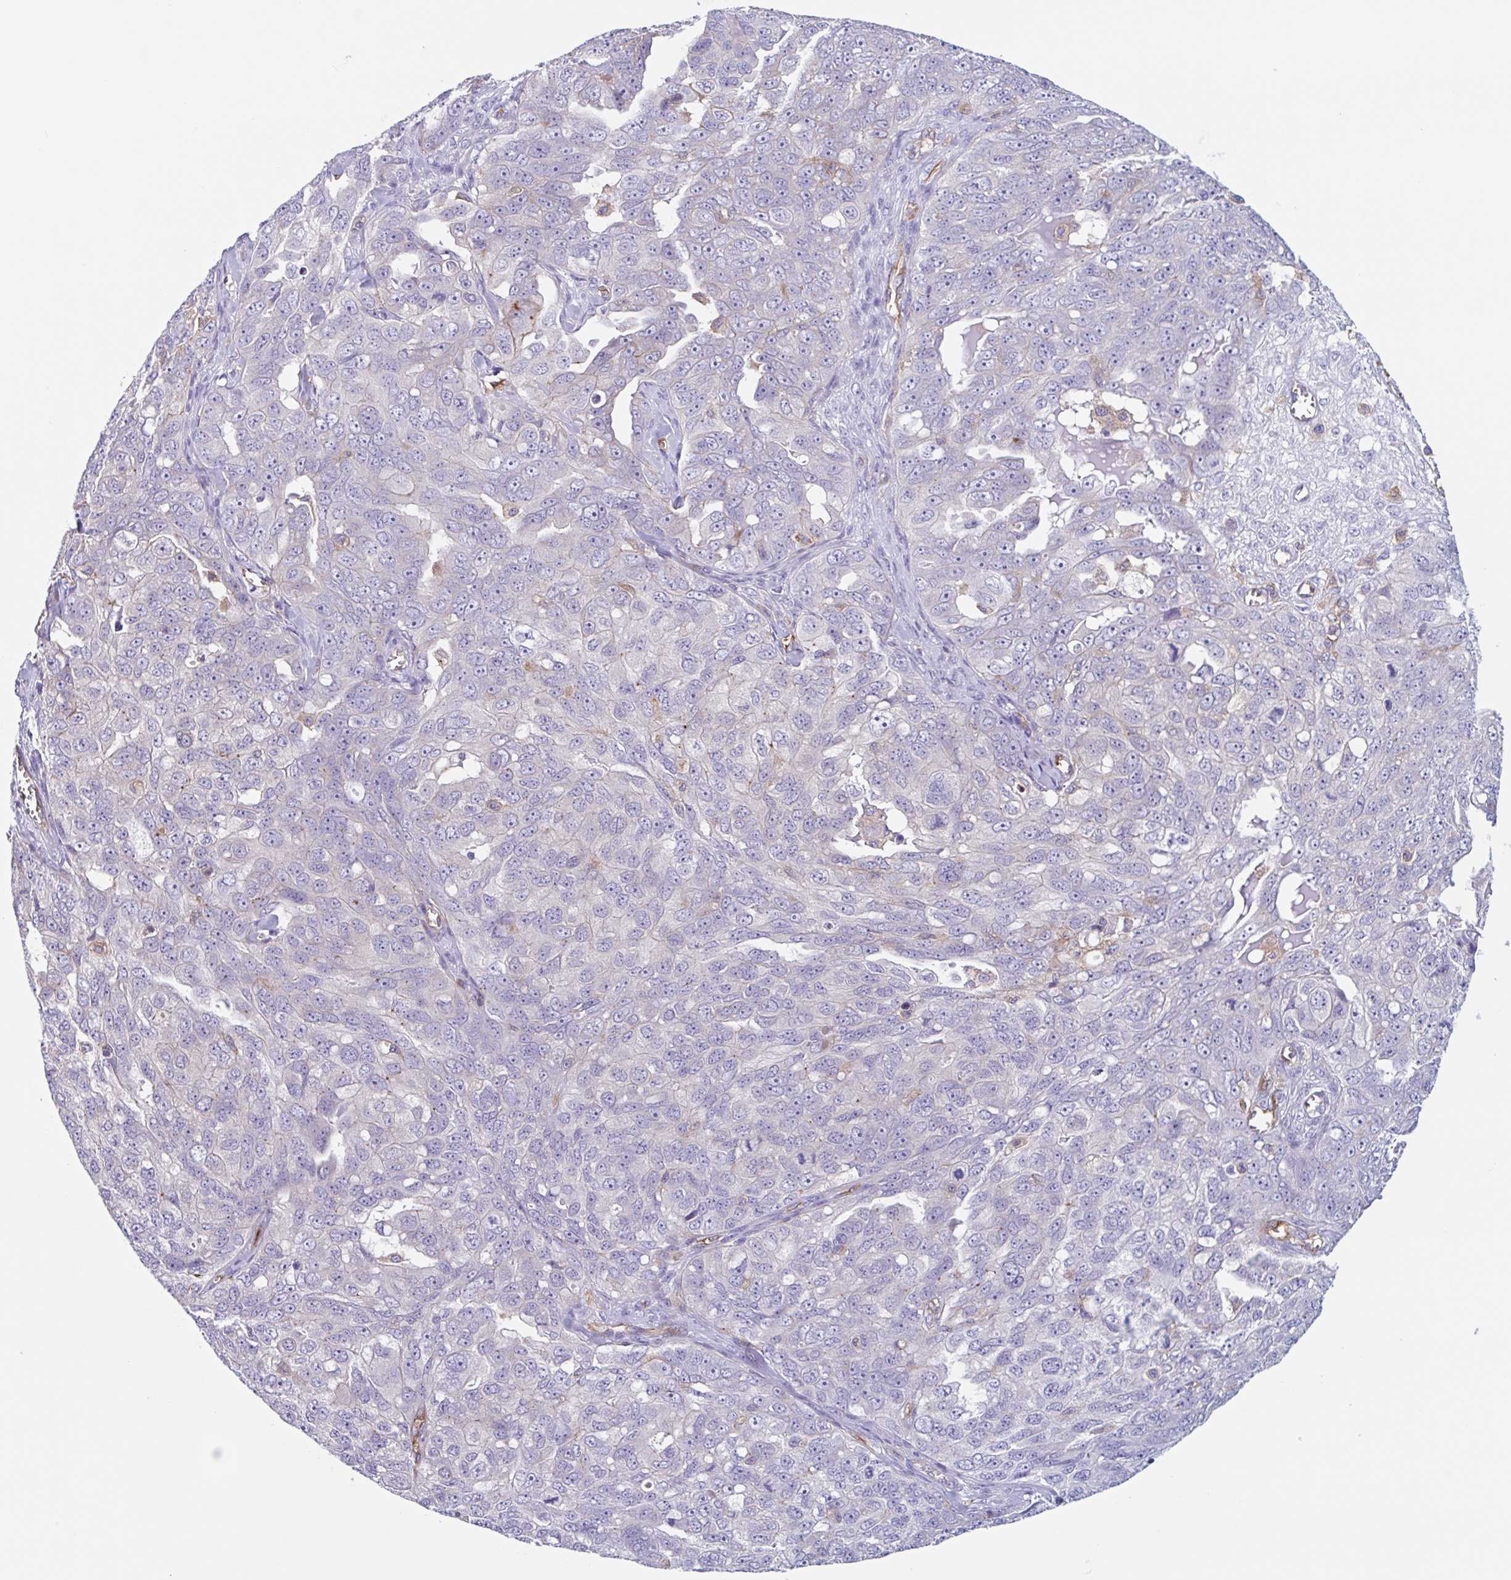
{"staining": {"intensity": "negative", "quantity": "none", "location": "none"}, "tissue": "ovarian cancer", "cell_type": "Tumor cells", "image_type": "cancer", "snomed": [{"axis": "morphology", "description": "Carcinoma, endometroid"}, {"axis": "topography", "description": "Ovary"}], "caption": "Ovarian cancer was stained to show a protein in brown. There is no significant expression in tumor cells. The staining was performed using DAB (3,3'-diaminobenzidine) to visualize the protein expression in brown, while the nuclei were stained in blue with hematoxylin (Magnification: 20x).", "gene": "EHD4", "patient": {"sex": "female", "age": 70}}